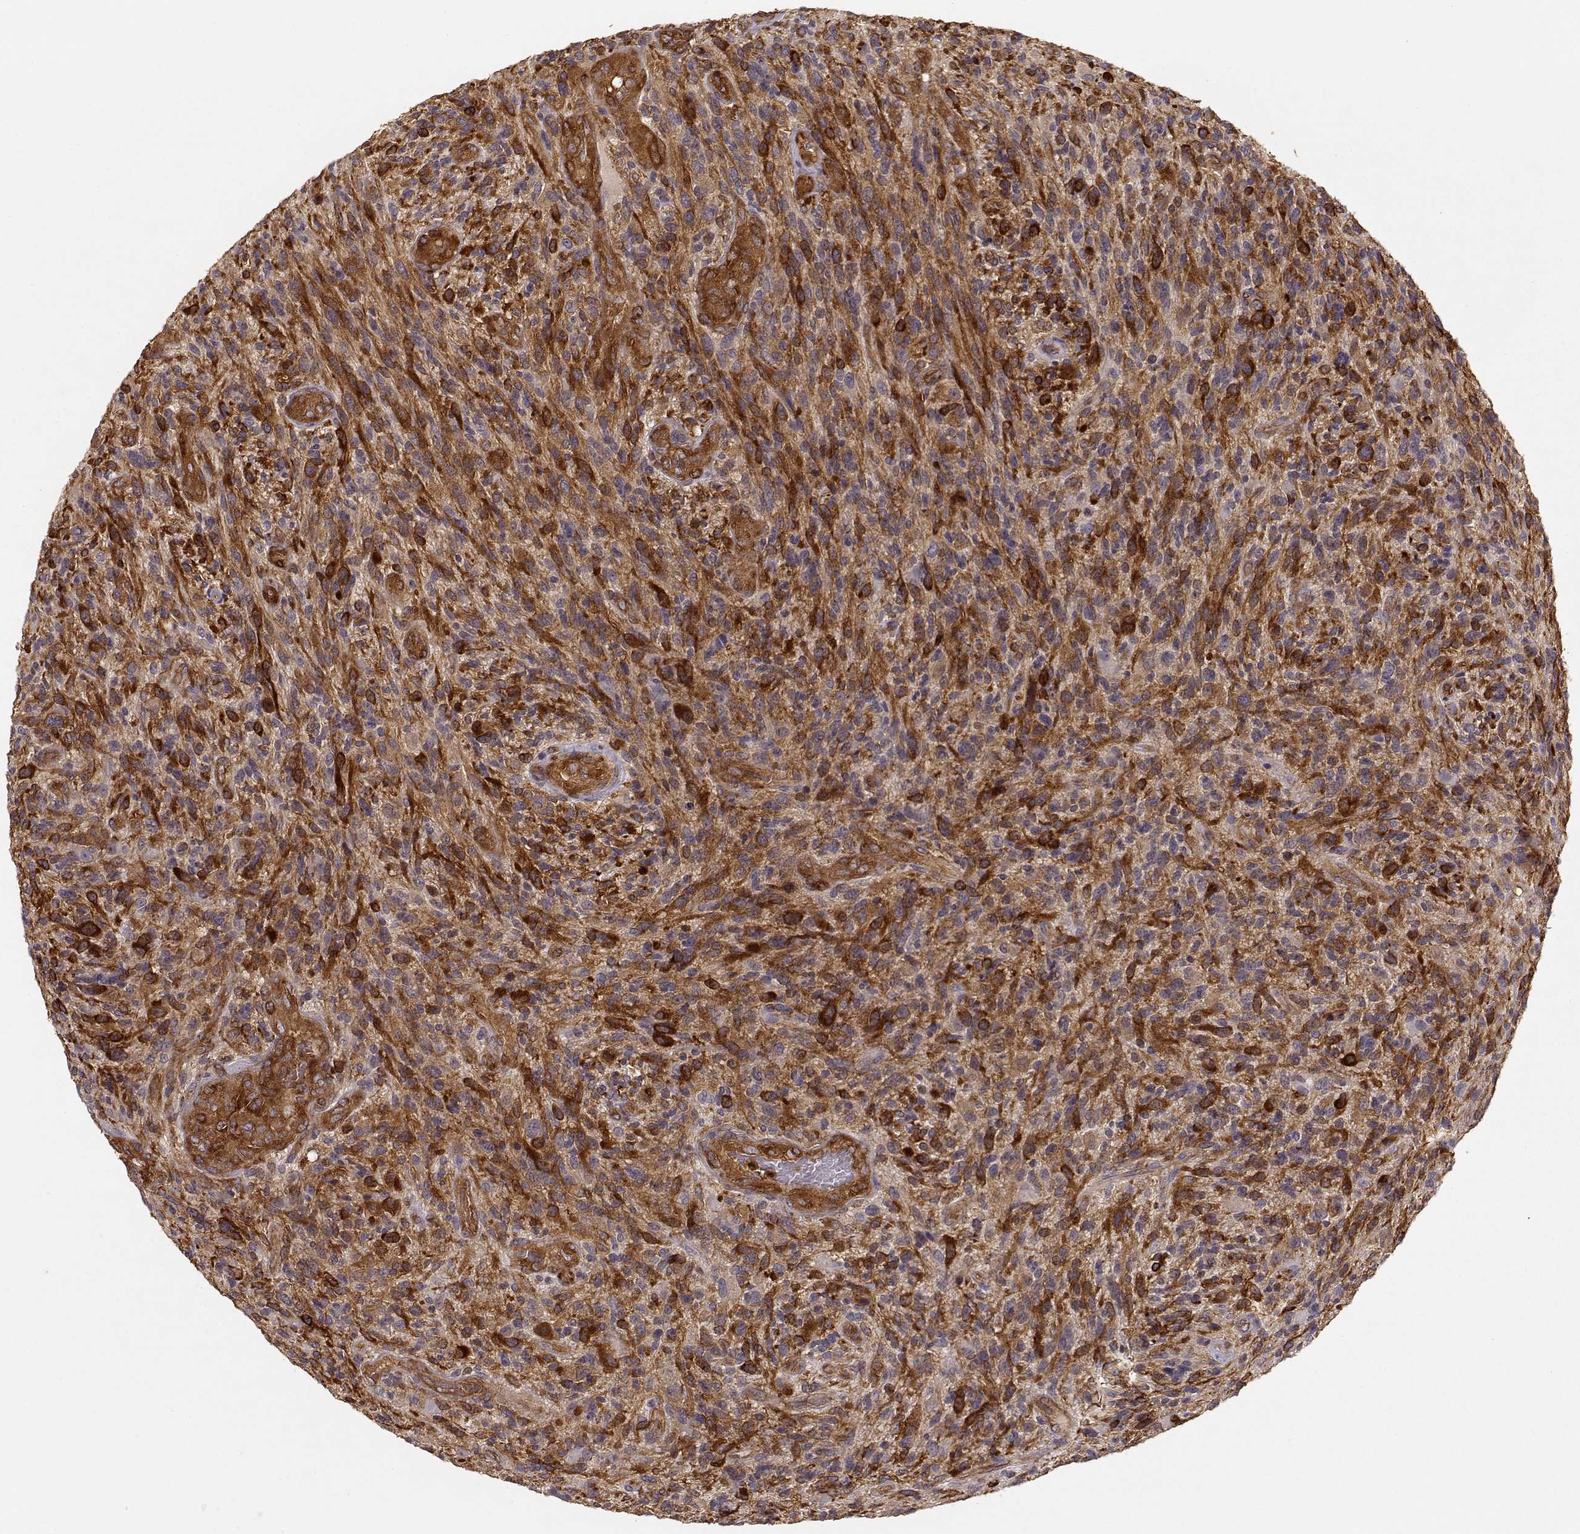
{"staining": {"intensity": "strong", "quantity": "25%-75%", "location": "cytoplasmic/membranous"}, "tissue": "glioma", "cell_type": "Tumor cells", "image_type": "cancer", "snomed": [{"axis": "morphology", "description": "Glioma, malignant, High grade"}, {"axis": "topography", "description": "Brain"}], "caption": "Strong cytoplasmic/membranous staining for a protein is identified in about 25%-75% of tumor cells of malignant glioma (high-grade) using immunohistochemistry.", "gene": "ARHGEF2", "patient": {"sex": "male", "age": 47}}